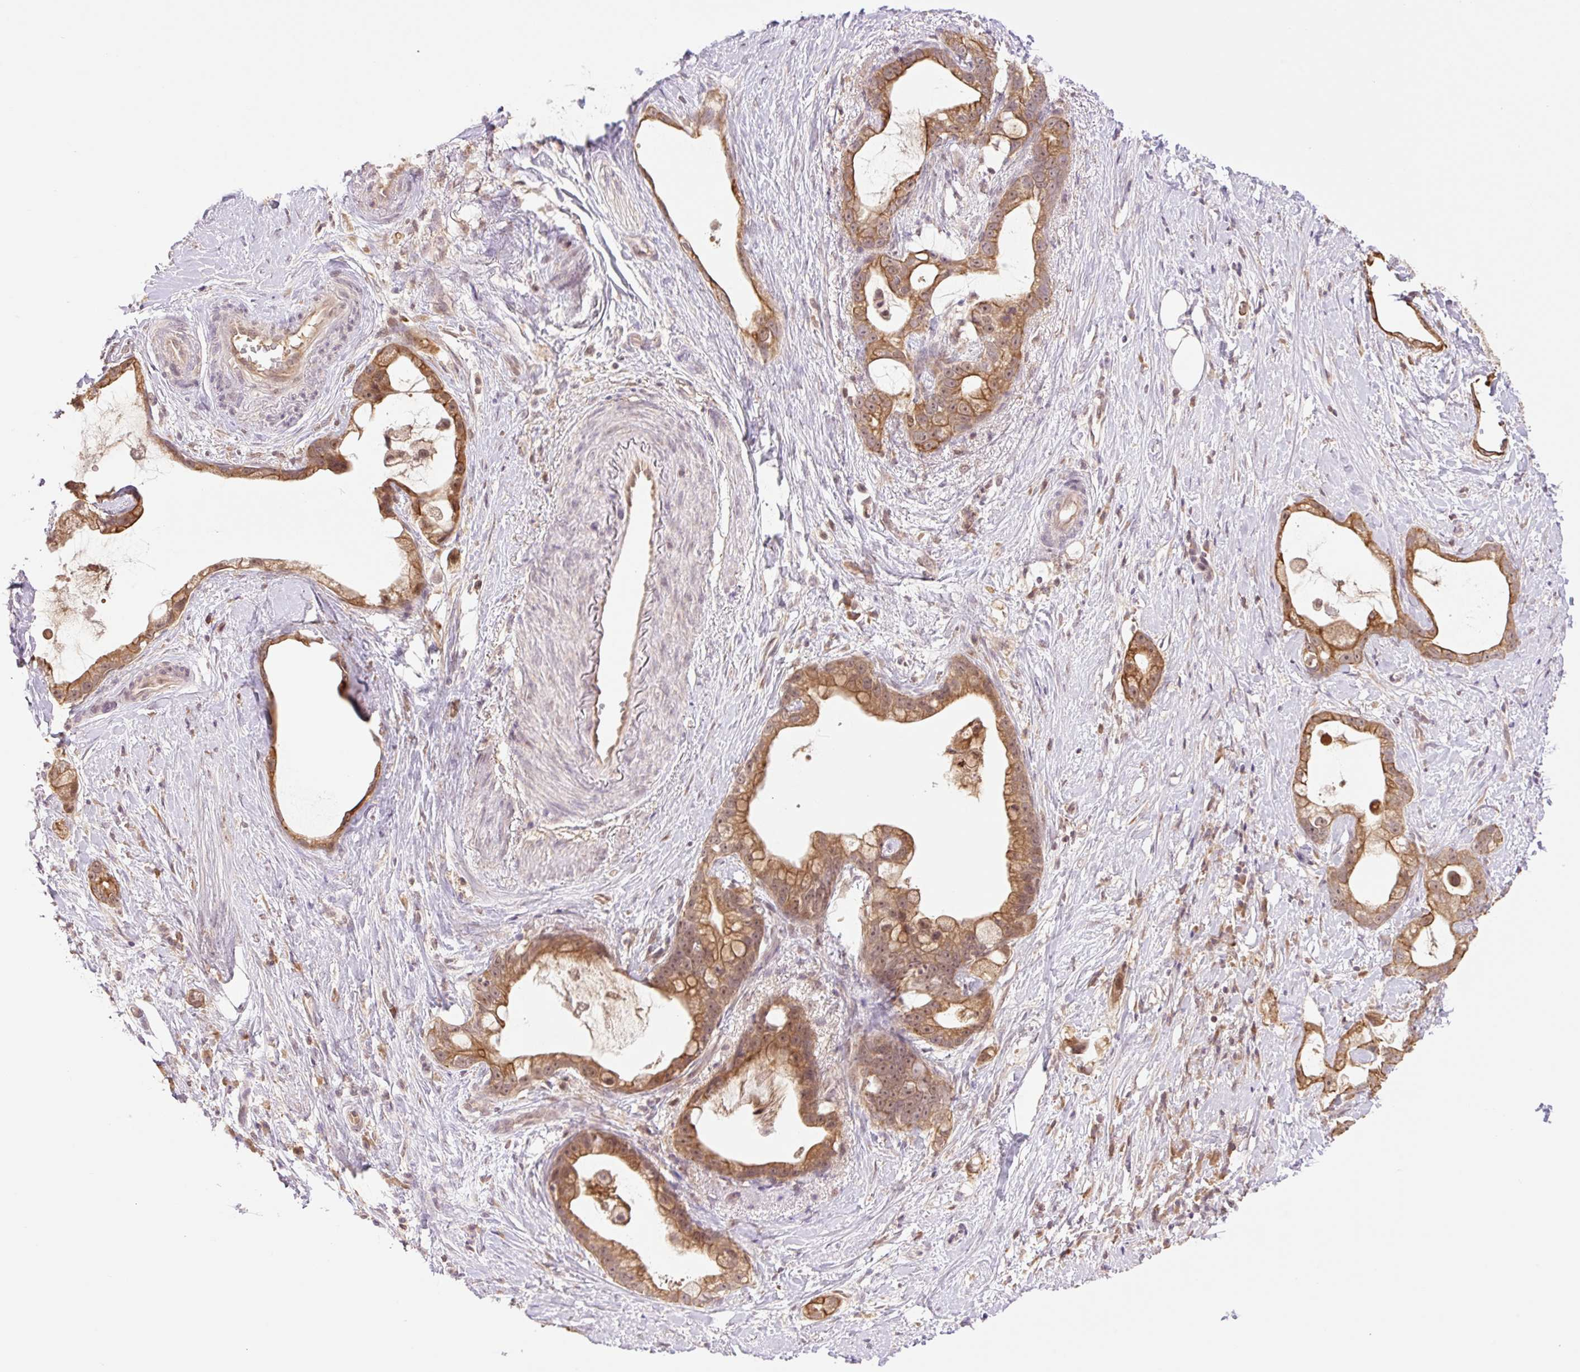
{"staining": {"intensity": "strong", "quantity": ">75%", "location": "cytoplasmic/membranous"}, "tissue": "stomach cancer", "cell_type": "Tumor cells", "image_type": "cancer", "snomed": [{"axis": "morphology", "description": "Adenocarcinoma, NOS"}, {"axis": "topography", "description": "Stomach"}], "caption": "A brown stain labels strong cytoplasmic/membranous expression of a protein in human stomach cancer tumor cells. (DAB IHC with brightfield microscopy, high magnification).", "gene": "YJU2B", "patient": {"sex": "male", "age": 55}}